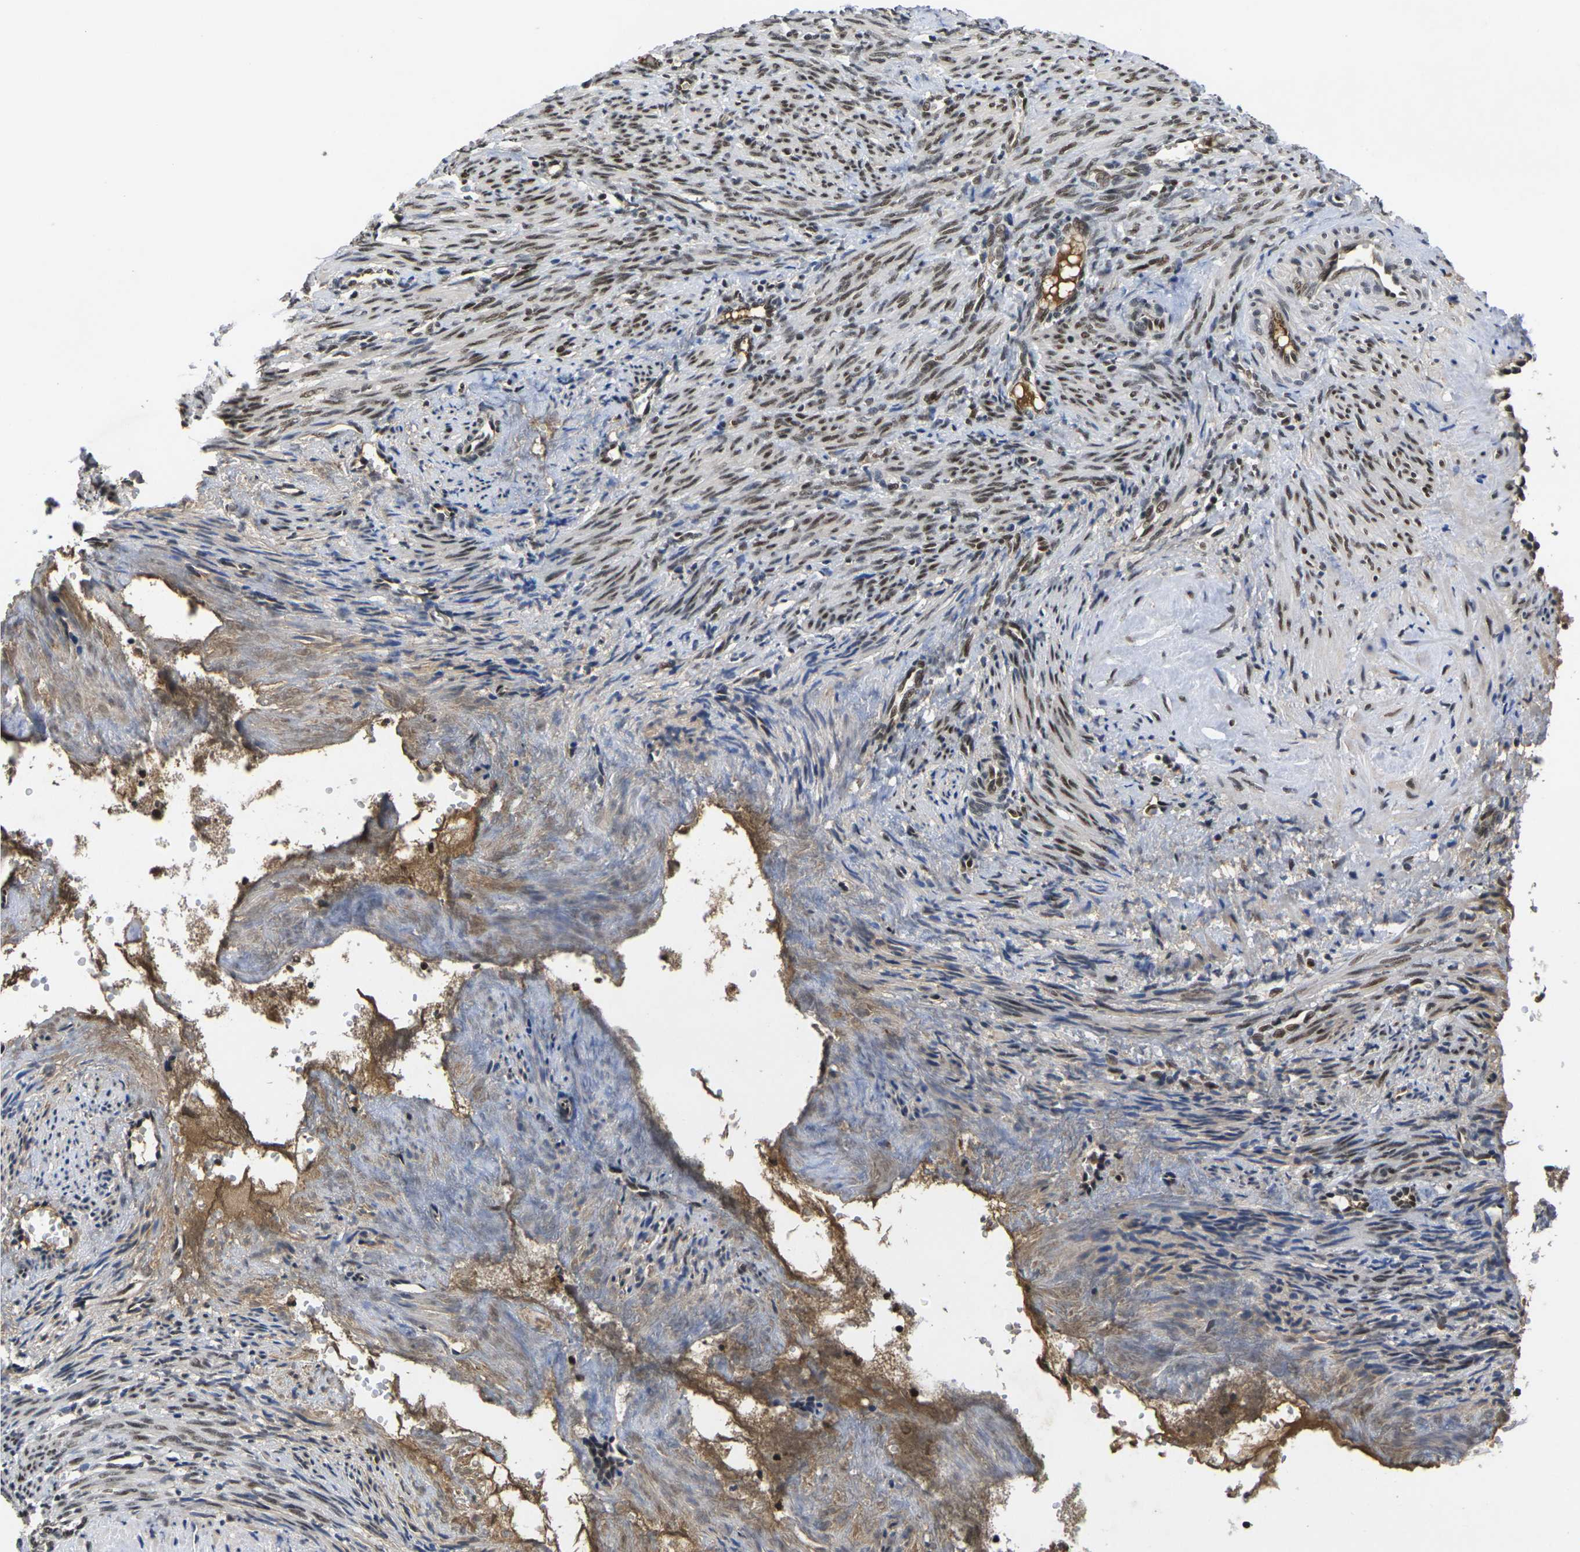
{"staining": {"intensity": "moderate", "quantity": "25%-75%", "location": "nuclear"}, "tissue": "smooth muscle", "cell_type": "Smooth muscle cells", "image_type": "normal", "snomed": [{"axis": "morphology", "description": "Normal tissue, NOS"}, {"axis": "topography", "description": "Endometrium"}], "caption": "A micrograph showing moderate nuclear staining in approximately 25%-75% of smooth muscle cells in unremarkable smooth muscle, as visualized by brown immunohistochemical staining.", "gene": "GTF2E1", "patient": {"sex": "female", "age": 33}}